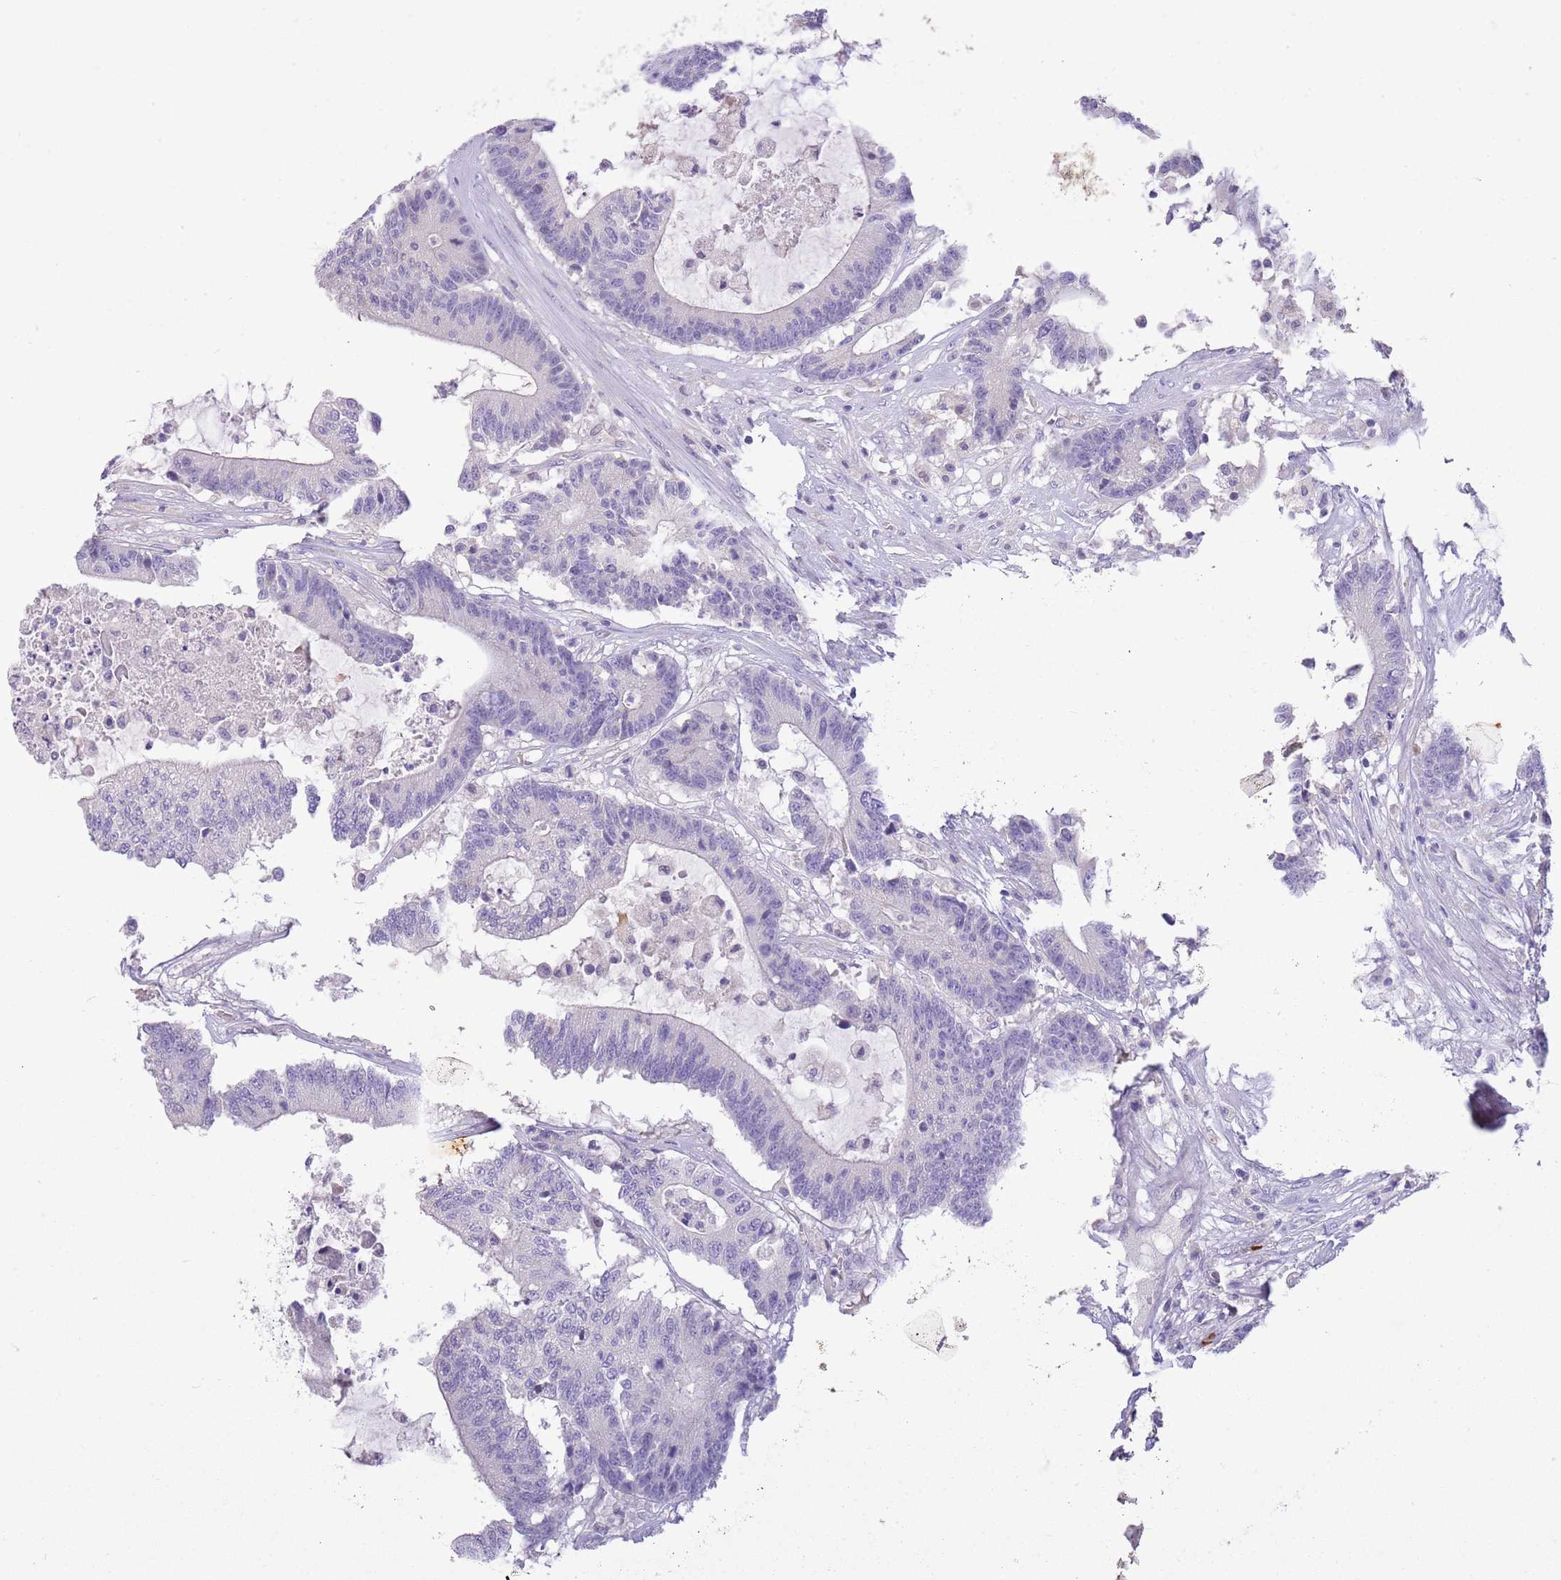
{"staining": {"intensity": "negative", "quantity": "none", "location": "none"}, "tissue": "colorectal cancer", "cell_type": "Tumor cells", "image_type": "cancer", "snomed": [{"axis": "morphology", "description": "Adenocarcinoma, NOS"}, {"axis": "topography", "description": "Colon"}], "caption": "This is an IHC photomicrograph of human colorectal adenocarcinoma. There is no staining in tumor cells.", "gene": "SFTPA1", "patient": {"sex": "female", "age": 84}}